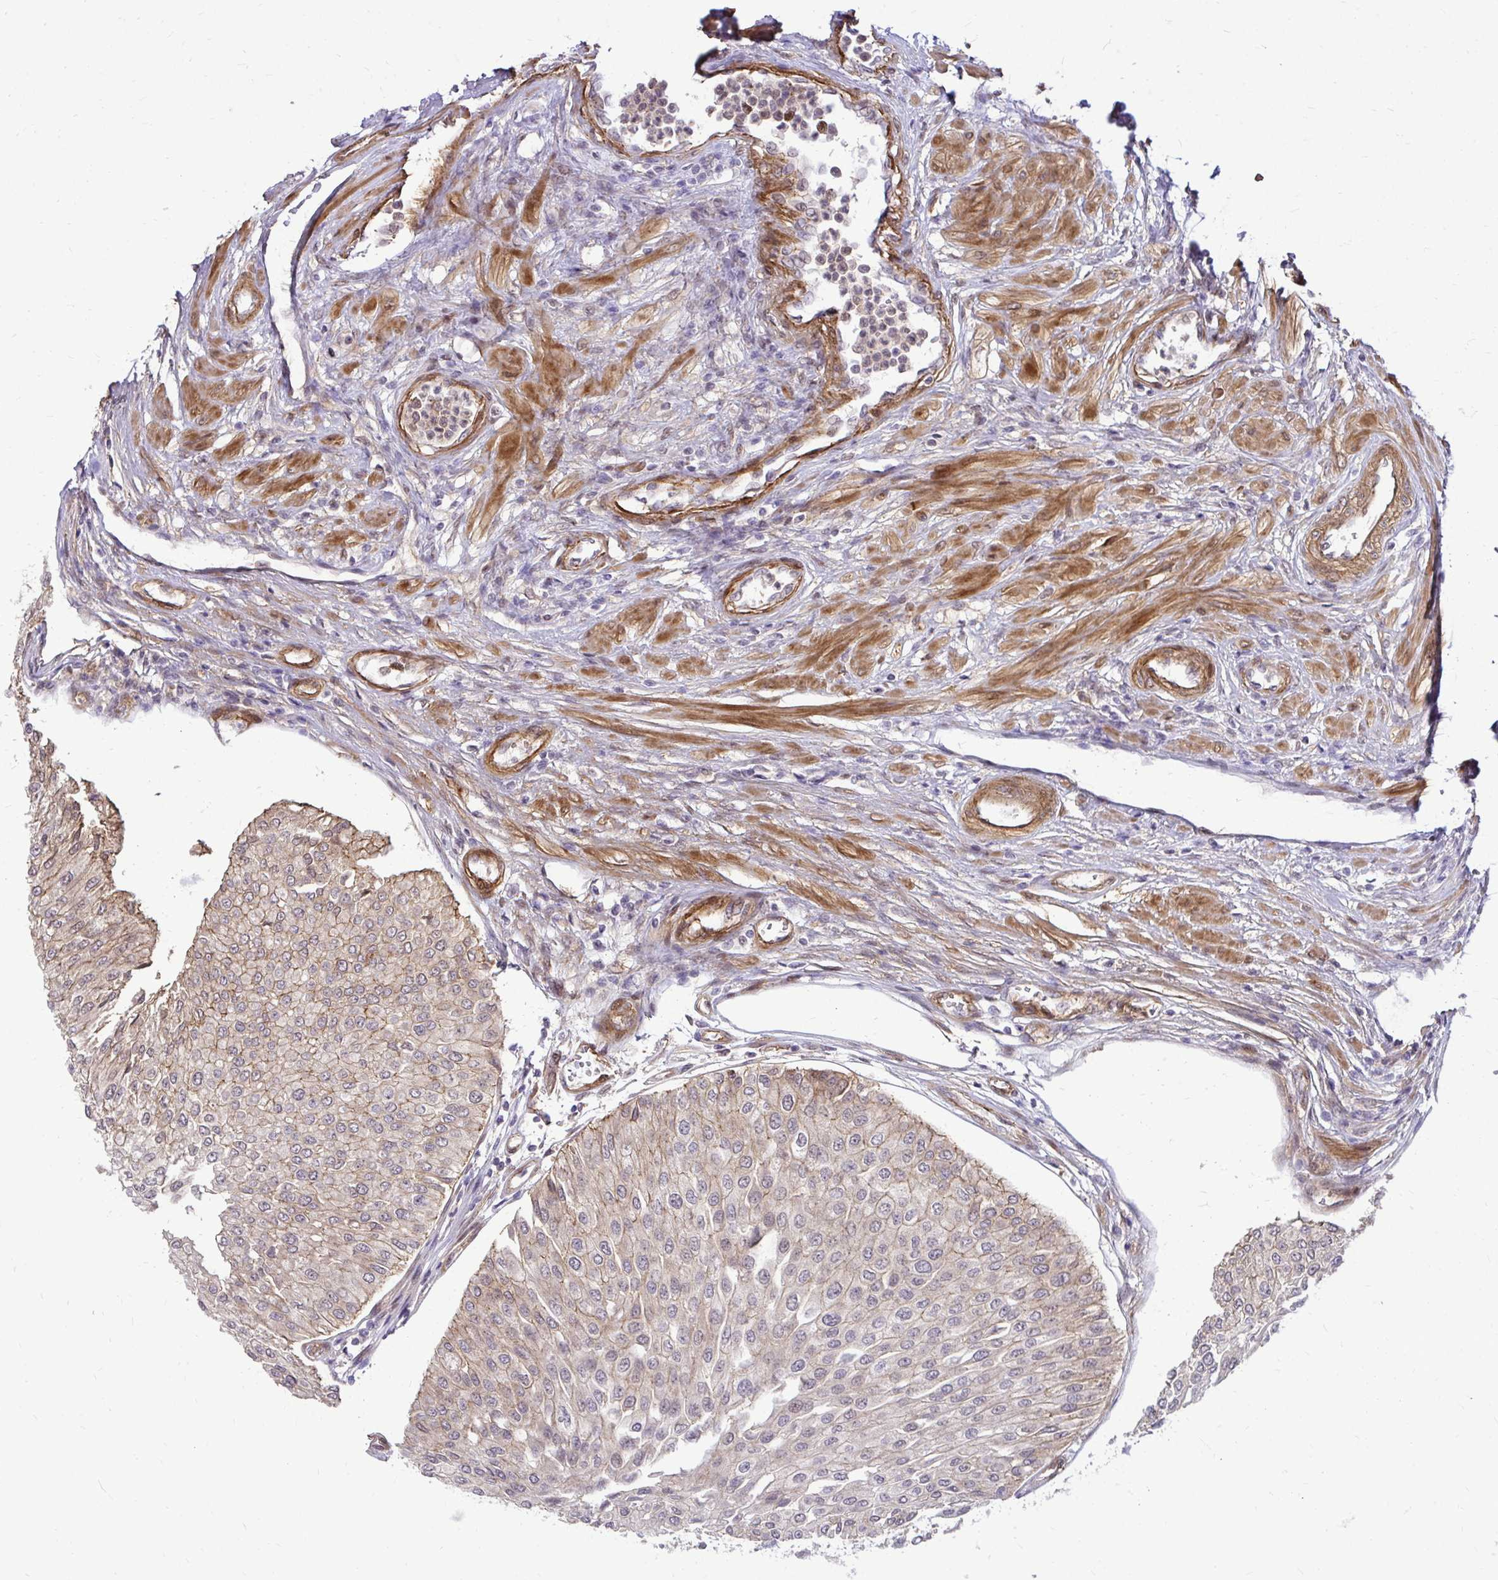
{"staining": {"intensity": "moderate", "quantity": "25%-75%", "location": "cytoplasmic/membranous"}, "tissue": "urothelial cancer", "cell_type": "Tumor cells", "image_type": "cancer", "snomed": [{"axis": "morphology", "description": "Urothelial carcinoma, NOS"}, {"axis": "topography", "description": "Urinary bladder"}], "caption": "Protein analysis of urothelial cancer tissue exhibits moderate cytoplasmic/membranous expression in approximately 25%-75% of tumor cells.", "gene": "TRIP6", "patient": {"sex": "male", "age": 67}}